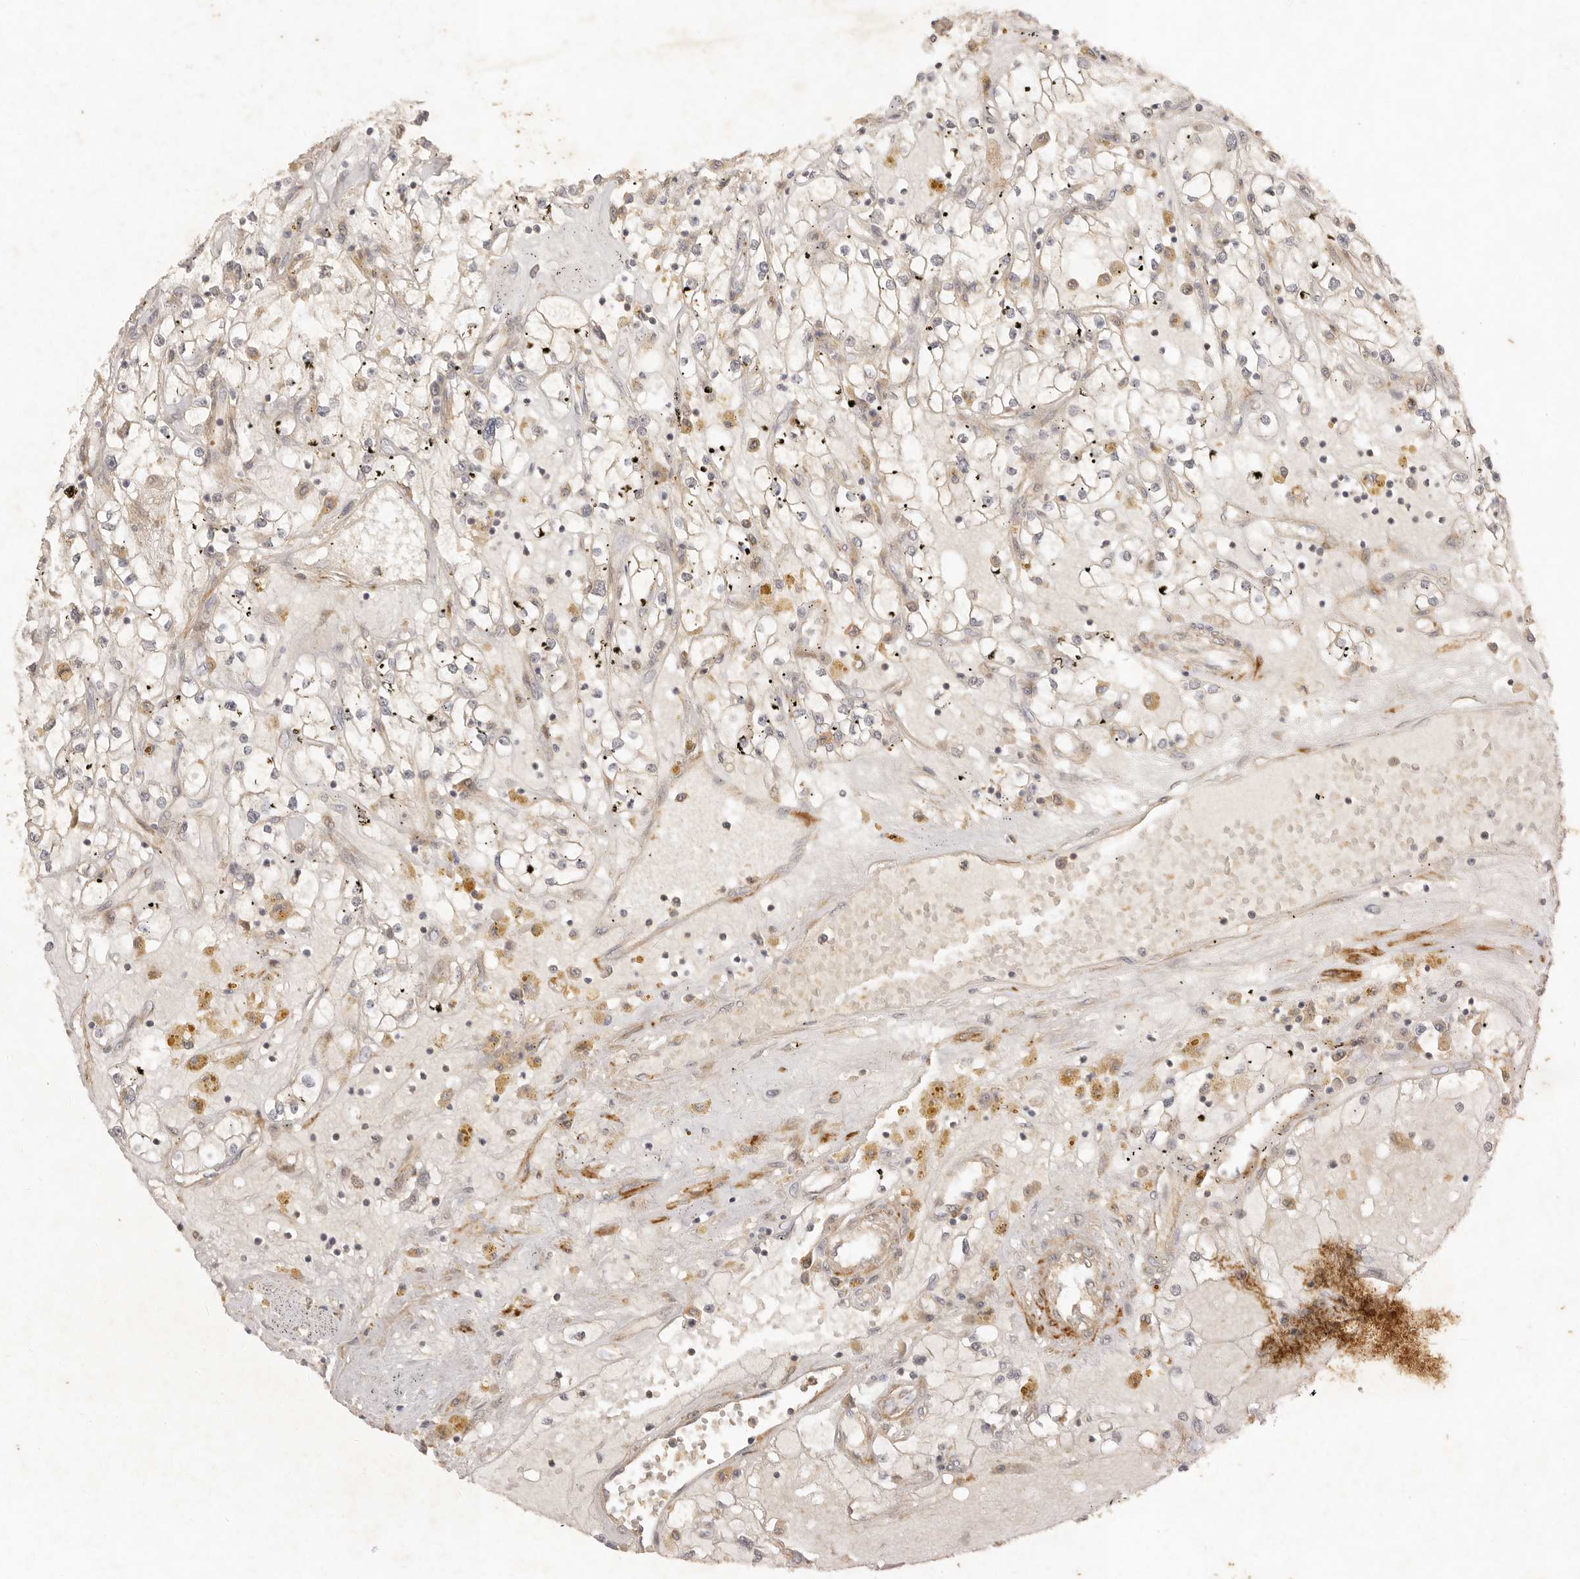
{"staining": {"intensity": "negative", "quantity": "none", "location": "none"}, "tissue": "renal cancer", "cell_type": "Tumor cells", "image_type": "cancer", "snomed": [{"axis": "morphology", "description": "Adenocarcinoma, NOS"}, {"axis": "topography", "description": "Kidney"}], "caption": "Immunohistochemistry histopathology image of human renal cancer (adenocarcinoma) stained for a protein (brown), which demonstrates no positivity in tumor cells. (DAB immunohistochemistry, high magnification).", "gene": "VIPR1", "patient": {"sex": "male", "age": 56}}